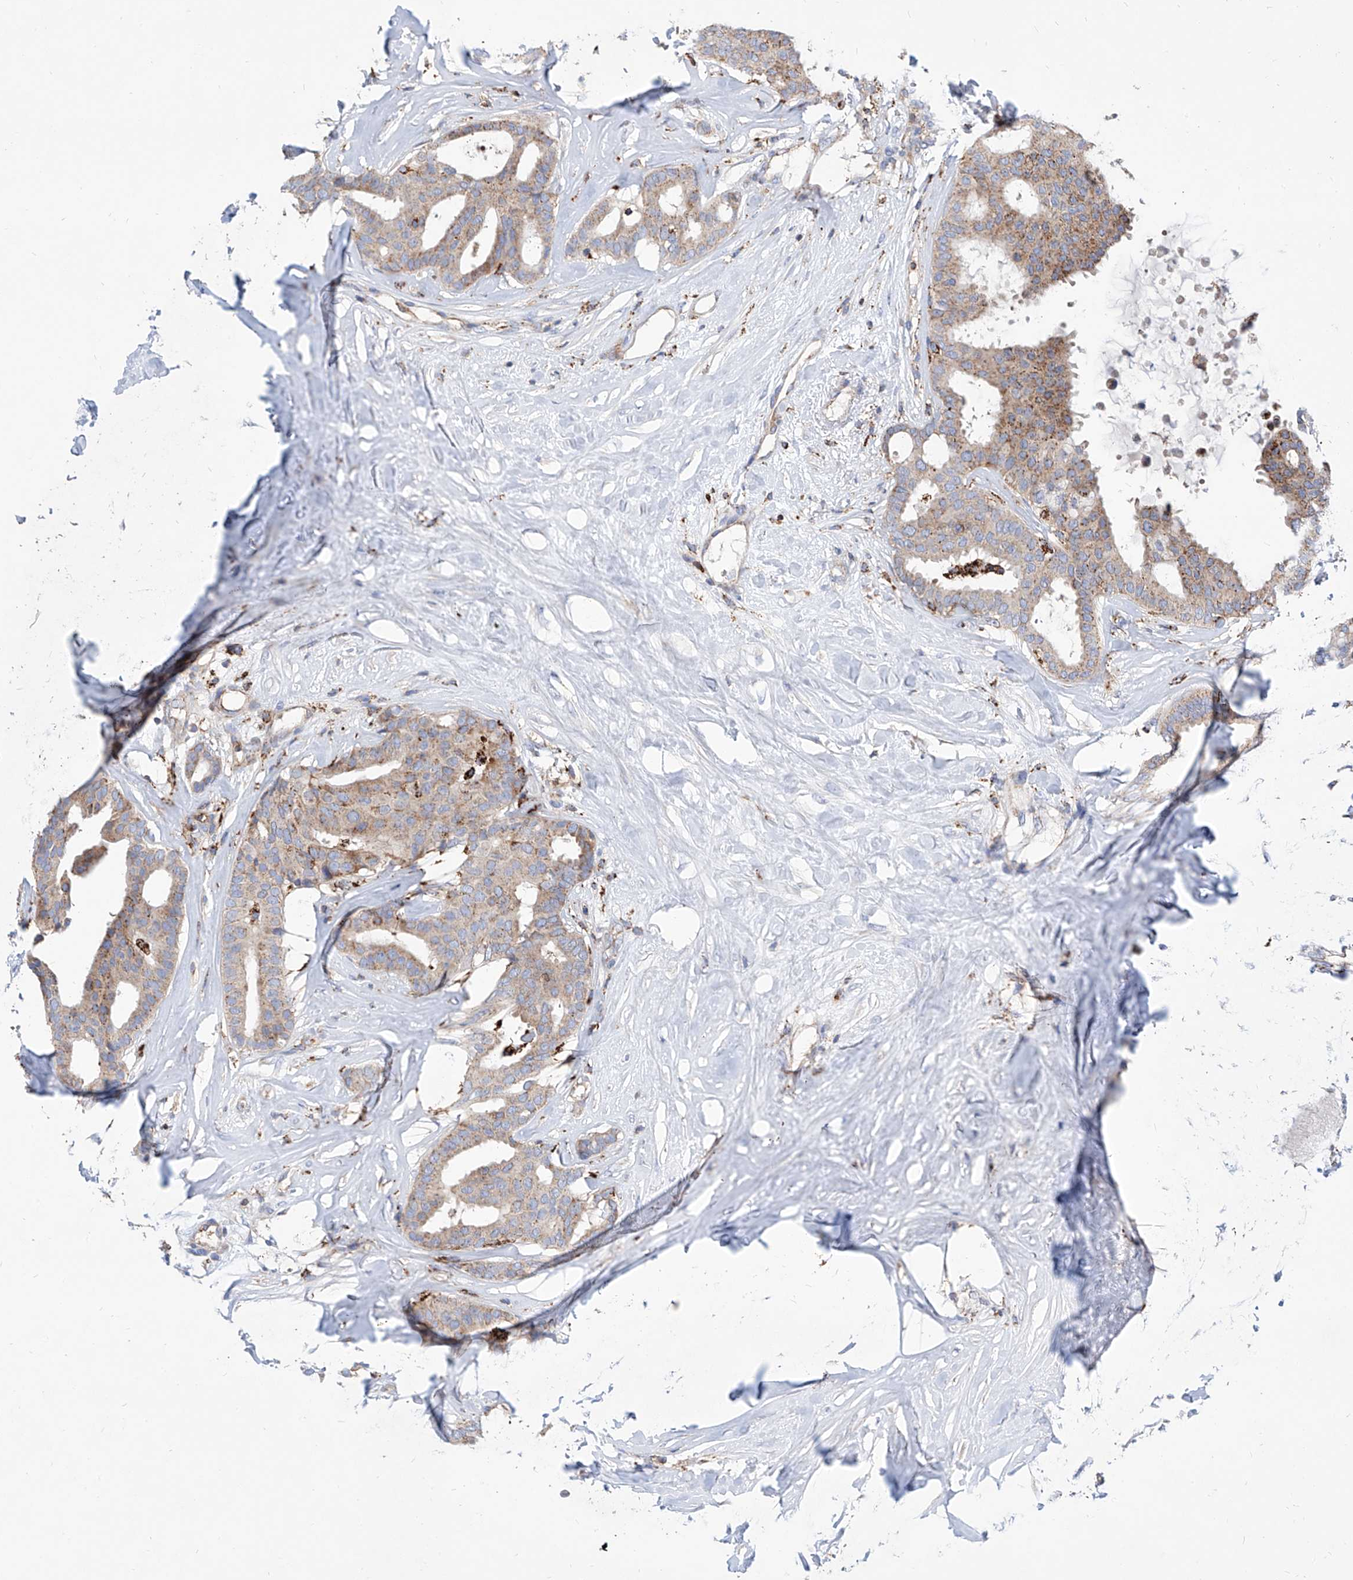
{"staining": {"intensity": "moderate", "quantity": "25%-75%", "location": "cytoplasmic/membranous"}, "tissue": "breast cancer", "cell_type": "Tumor cells", "image_type": "cancer", "snomed": [{"axis": "morphology", "description": "Duct carcinoma"}, {"axis": "topography", "description": "Breast"}], "caption": "Immunohistochemistry (IHC) photomicrograph of neoplastic tissue: infiltrating ductal carcinoma (breast) stained using IHC displays medium levels of moderate protein expression localized specifically in the cytoplasmic/membranous of tumor cells, appearing as a cytoplasmic/membranous brown color.", "gene": "CPNE5", "patient": {"sex": "female", "age": 75}}